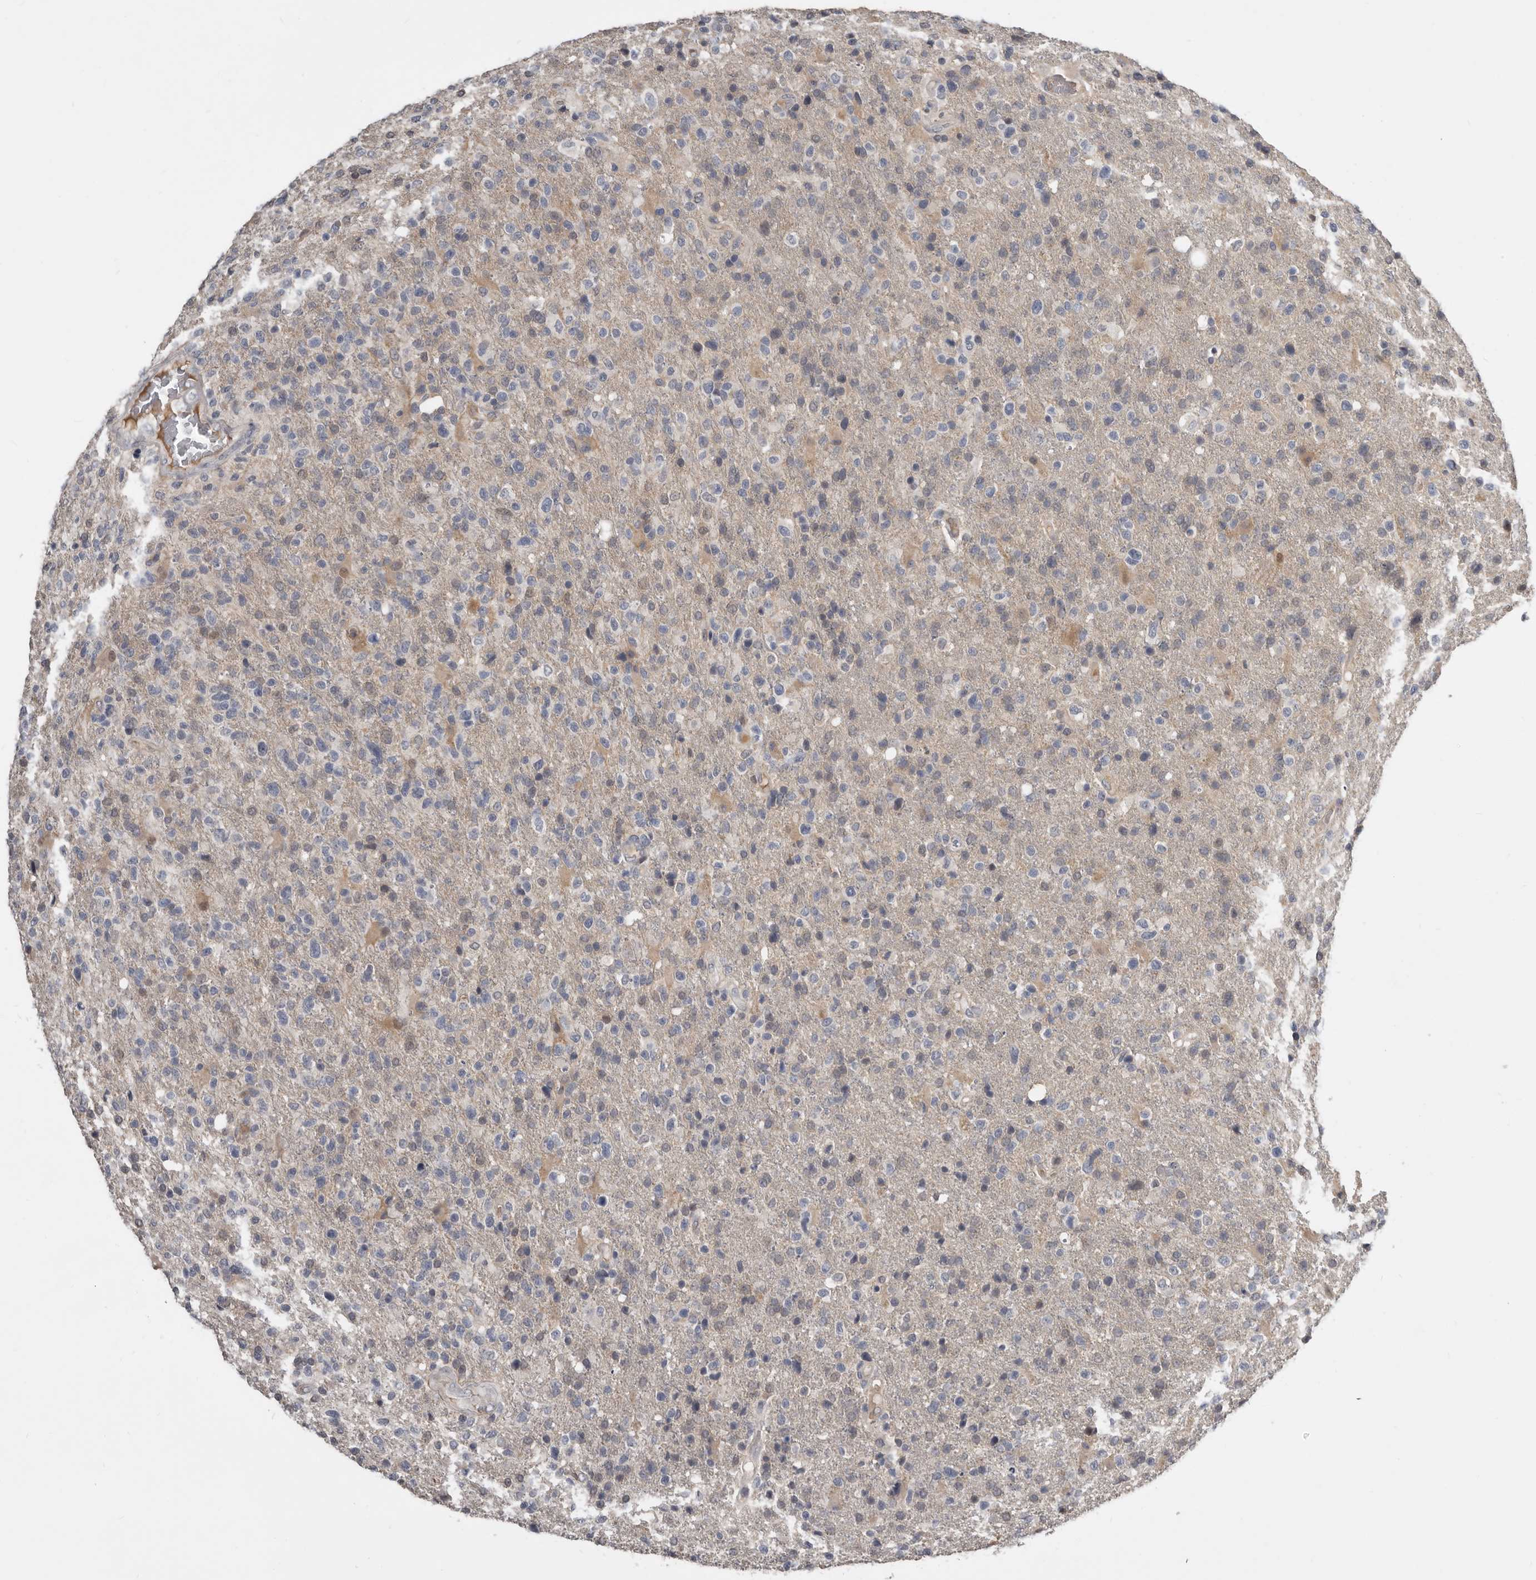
{"staining": {"intensity": "negative", "quantity": "none", "location": "none"}, "tissue": "glioma", "cell_type": "Tumor cells", "image_type": "cancer", "snomed": [{"axis": "morphology", "description": "Glioma, malignant, High grade"}, {"axis": "topography", "description": "Brain"}], "caption": "A micrograph of human glioma is negative for staining in tumor cells. The staining was performed using DAB to visualize the protein expression in brown, while the nuclei were stained in blue with hematoxylin (Magnification: 20x).", "gene": "RBKS", "patient": {"sex": "male", "age": 72}}